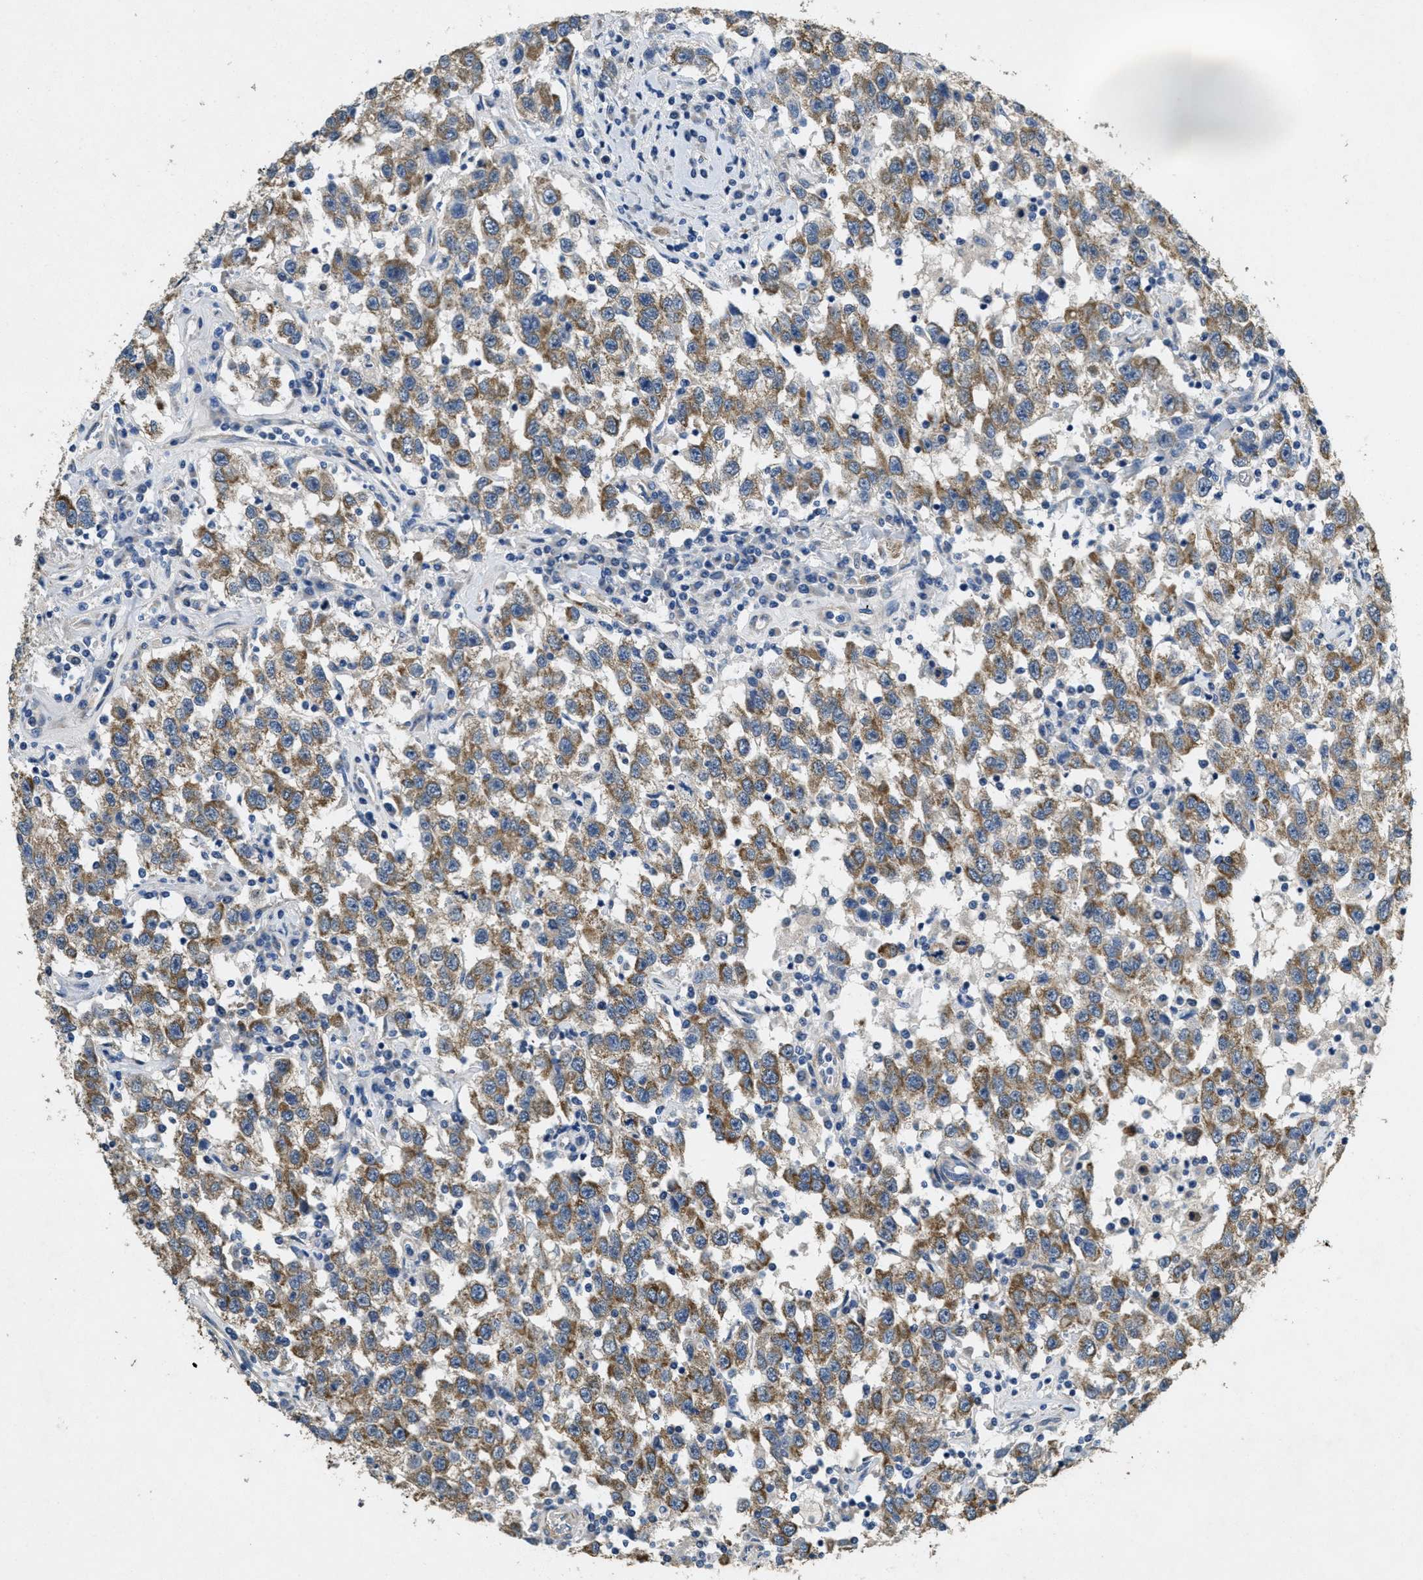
{"staining": {"intensity": "moderate", "quantity": ">75%", "location": "cytoplasmic/membranous"}, "tissue": "testis cancer", "cell_type": "Tumor cells", "image_type": "cancer", "snomed": [{"axis": "morphology", "description": "Seminoma, NOS"}, {"axis": "topography", "description": "Testis"}], "caption": "A histopathology image of human testis cancer stained for a protein demonstrates moderate cytoplasmic/membranous brown staining in tumor cells.", "gene": "TOMM70", "patient": {"sex": "male", "age": 41}}